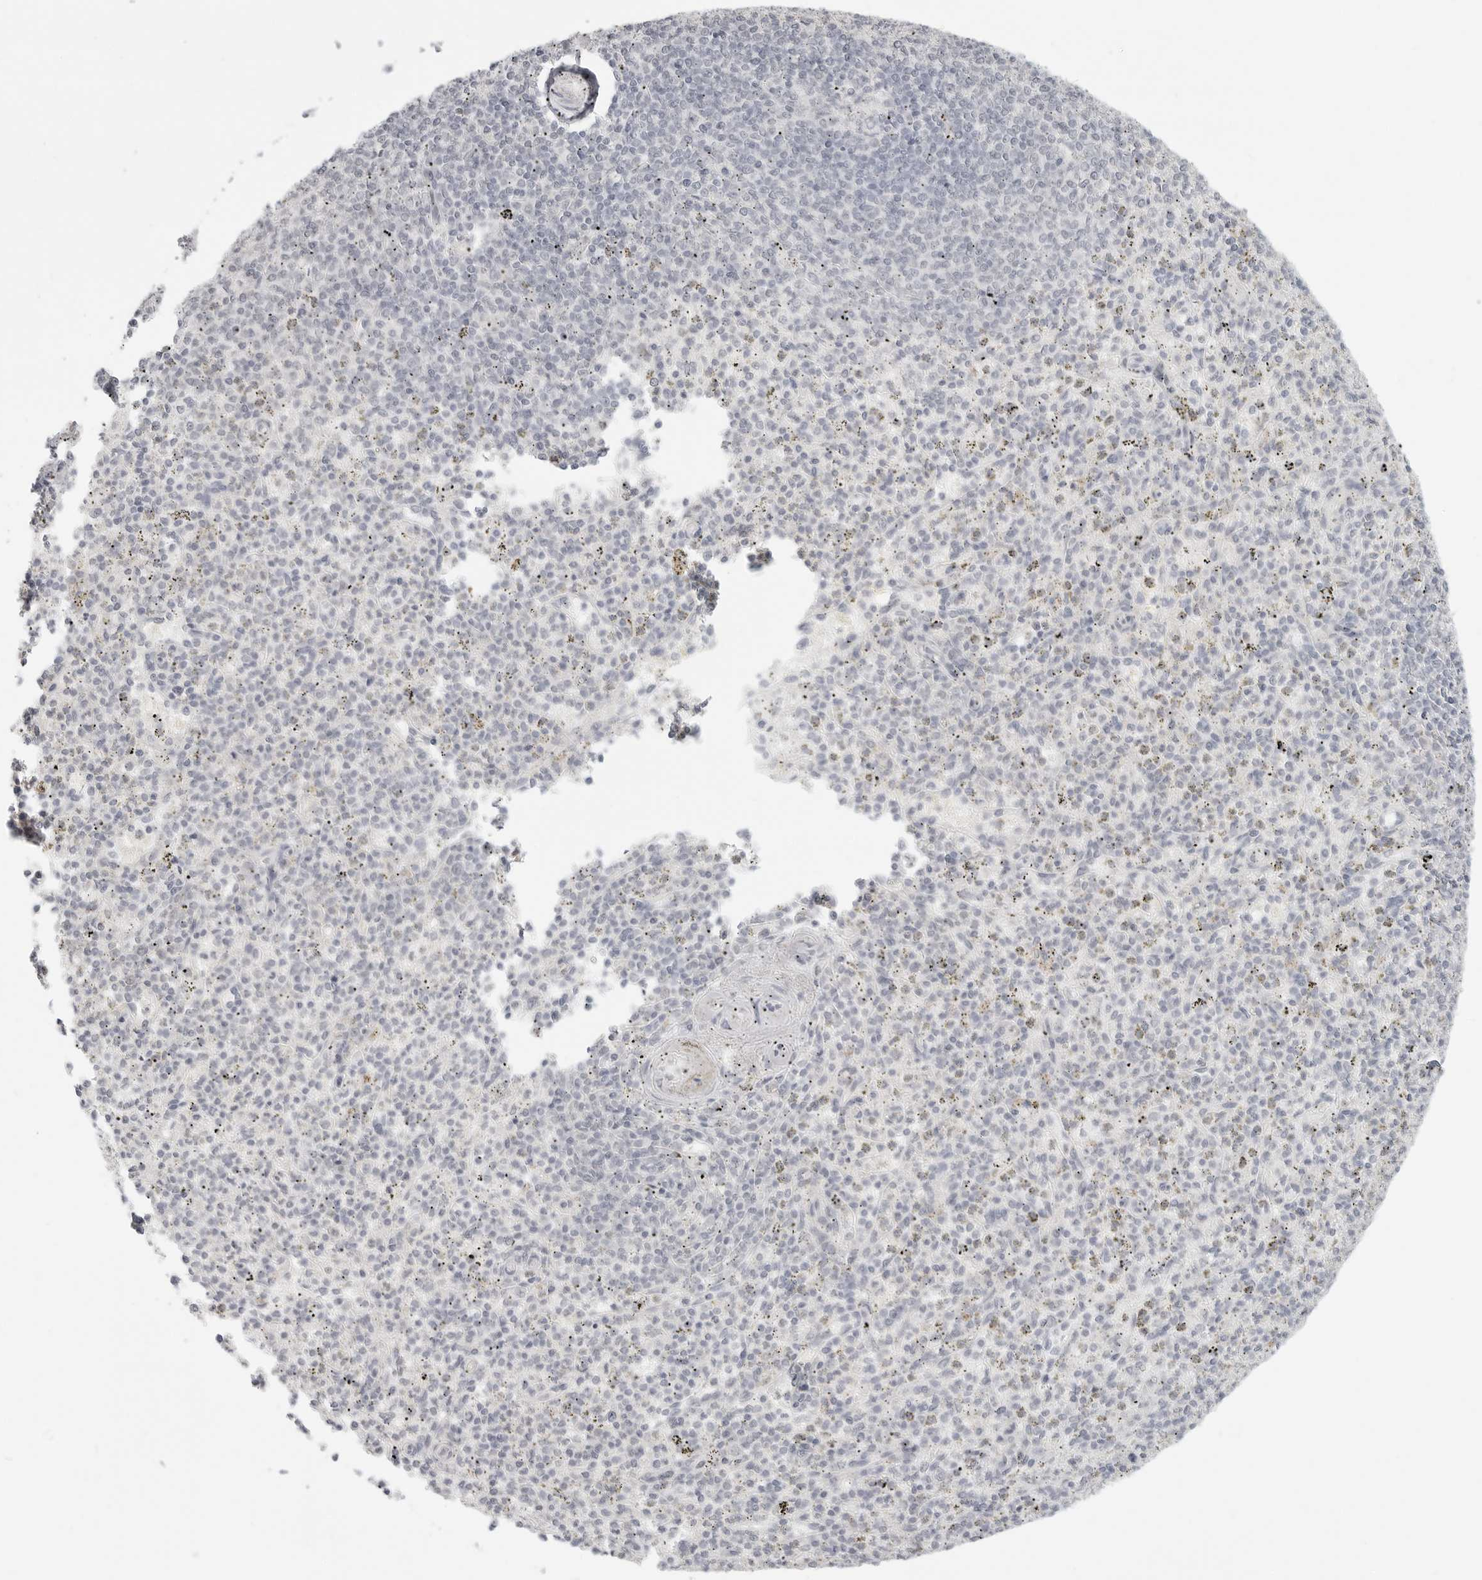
{"staining": {"intensity": "negative", "quantity": "none", "location": "none"}, "tissue": "spleen", "cell_type": "Cells in red pulp", "image_type": "normal", "snomed": [{"axis": "morphology", "description": "Normal tissue, NOS"}, {"axis": "topography", "description": "Spleen"}], "caption": "A histopathology image of human spleen is negative for staining in cells in red pulp. (DAB immunohistochemistry visualized using brightfield microscopy, high magnification).", "gene": "KLK11", "patient": {"sex": "male", "age": 72}}